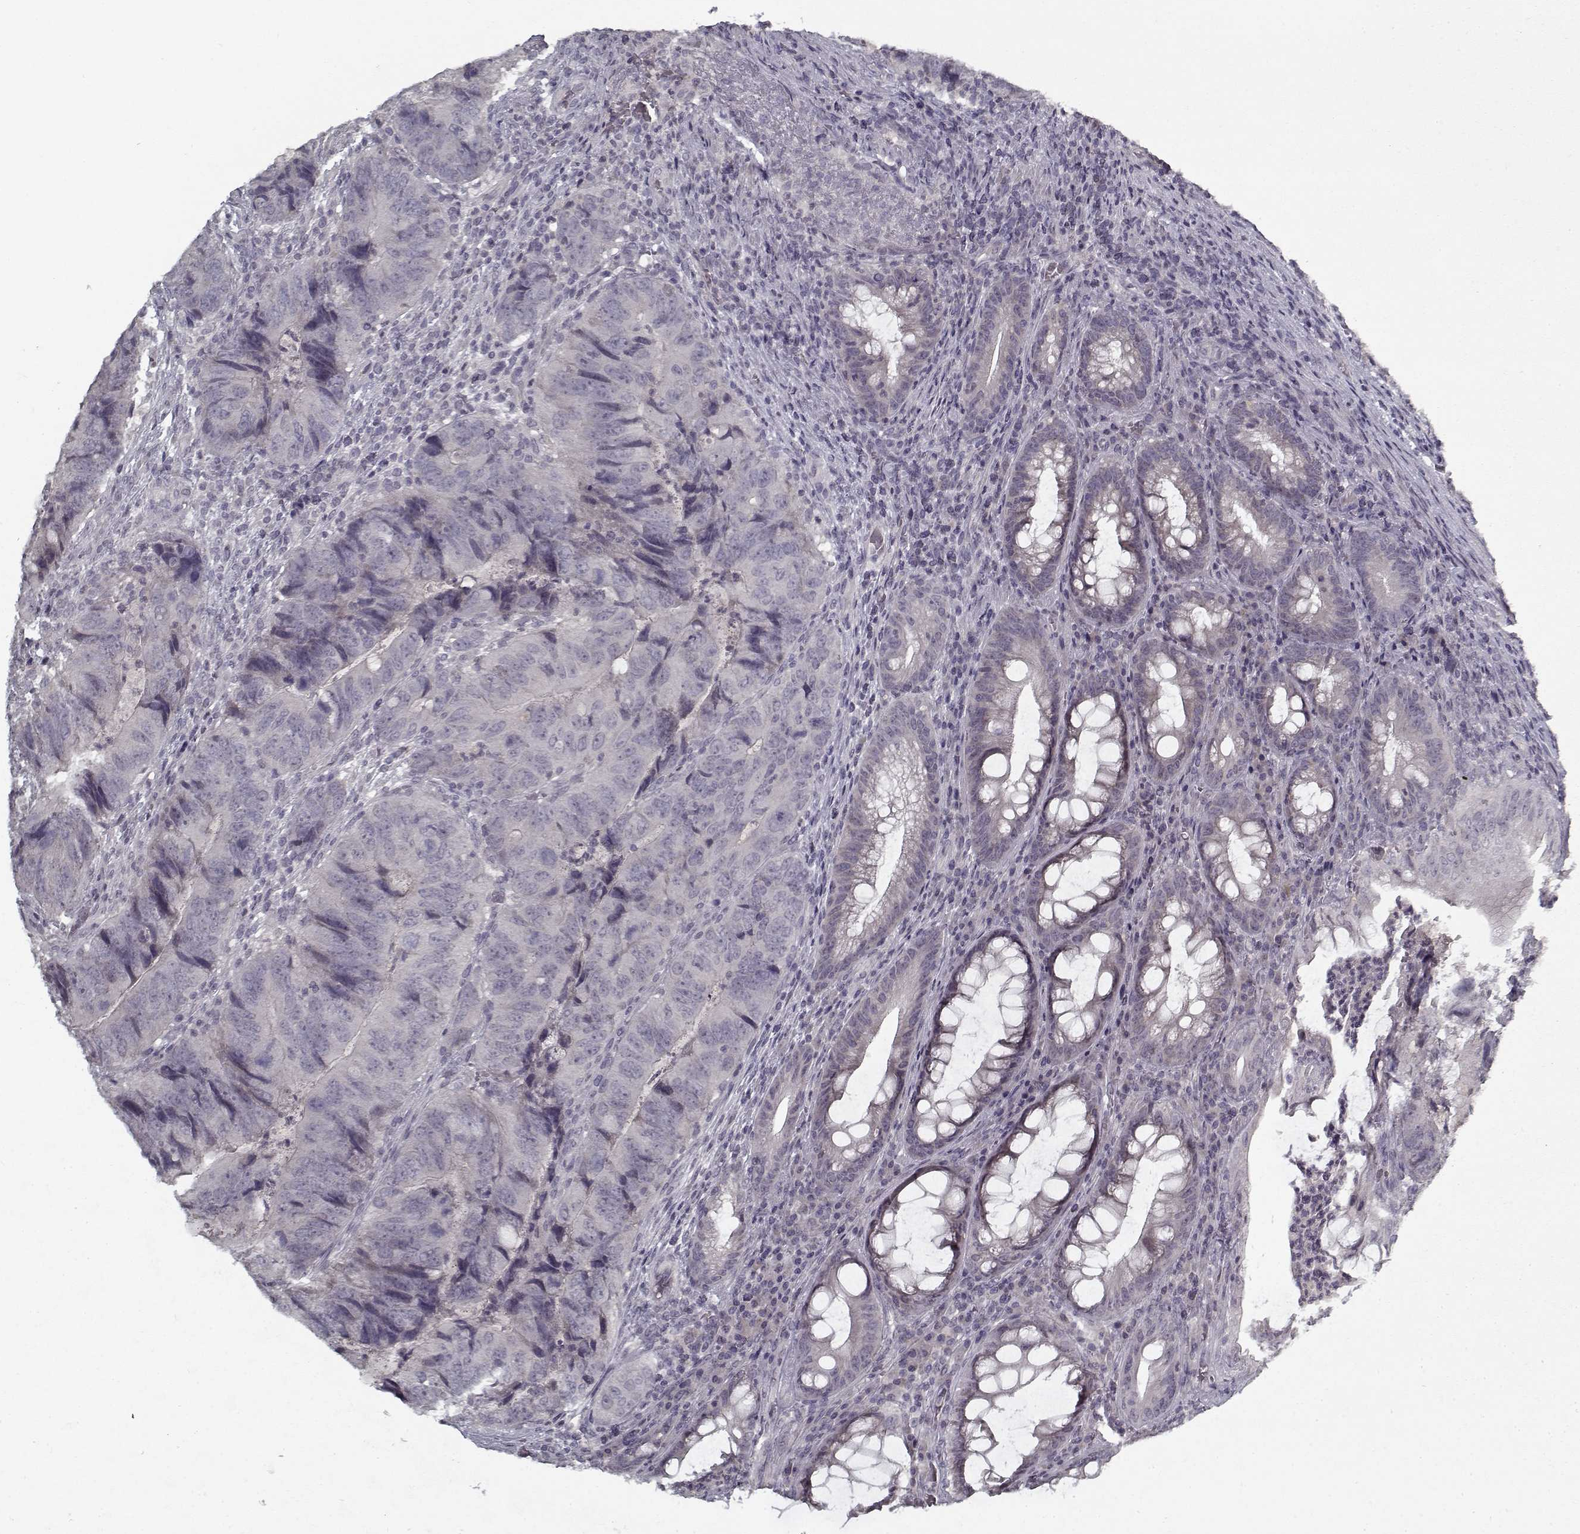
{"staining": {"intensity": "negative", "quantity": "none", "location": "none"}, "tissue": "colorectal cancer", "cell_type": "Tumor cells", "image_type": "cancer", "snomed": [{"axis": "morphology", "description": "Adenocarcinoma, NOS"}, {"axis": "topography", "description": "Colon"}], "caption": "The IHC image has no significant expression in tumor cells of colorectal cancer (adenocarcinoma) tissue.", "gene": "LAMA2", "patient": {"sex": "male", "age": 79}}